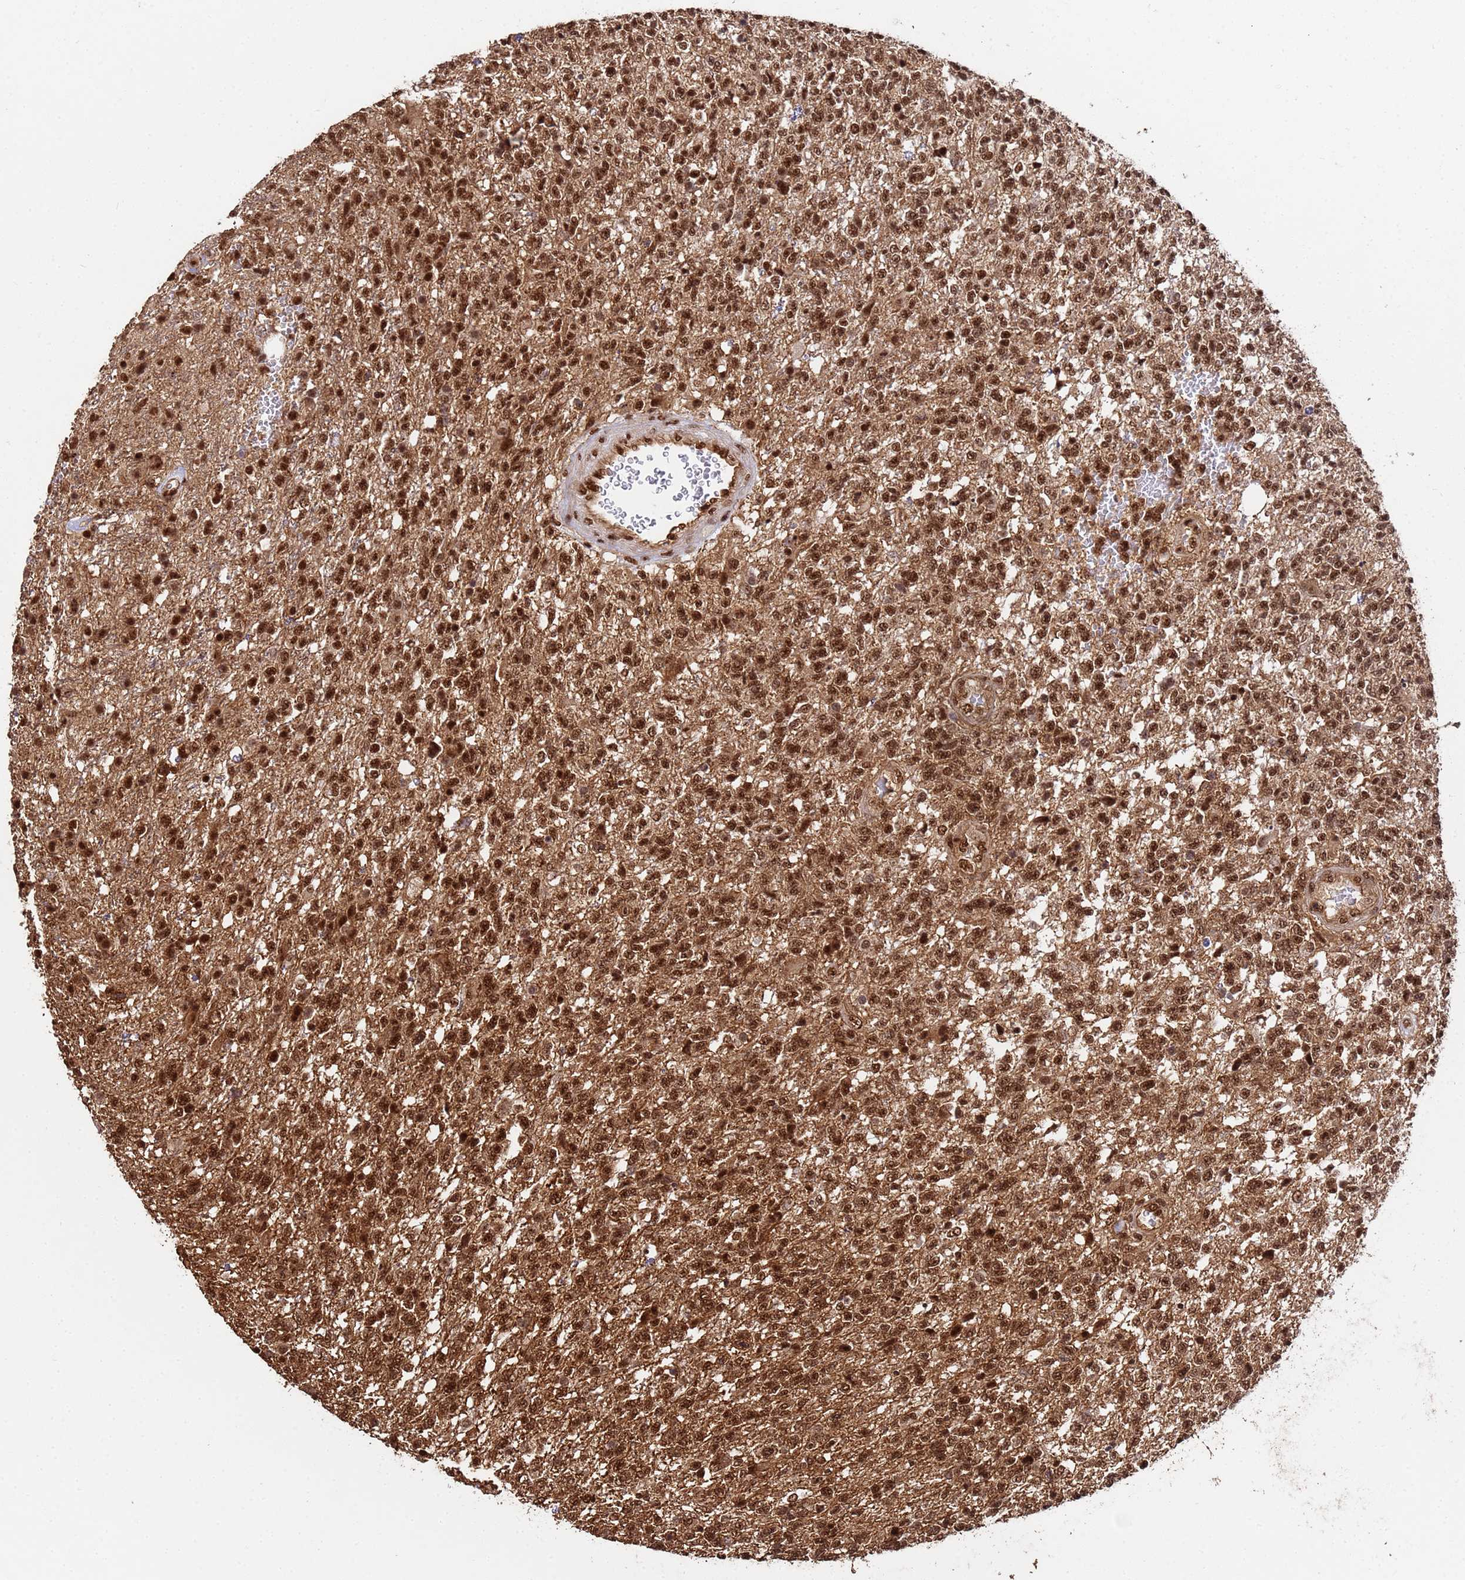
{"staining": {"intensity": "strong", "quantity": ">75%", "location": "cytoplasmic/membranous,nuclear"}, "tissue": "glioma", "cell_type": "Tumor cells", "image_type": "cancer", "snomed": [{"axis": "morphology", "description": "Glioma, malignant, High grade"}, {"axis": "topography", "description": "Brain"}], "caption": "Glioma stained with a brown dye shows strong cytoplasmic/membranous and nuclear positive expression in about >75% of tumor cells.", "gene": "SYF2", "patient": {"sex": "male", "age": 56}}